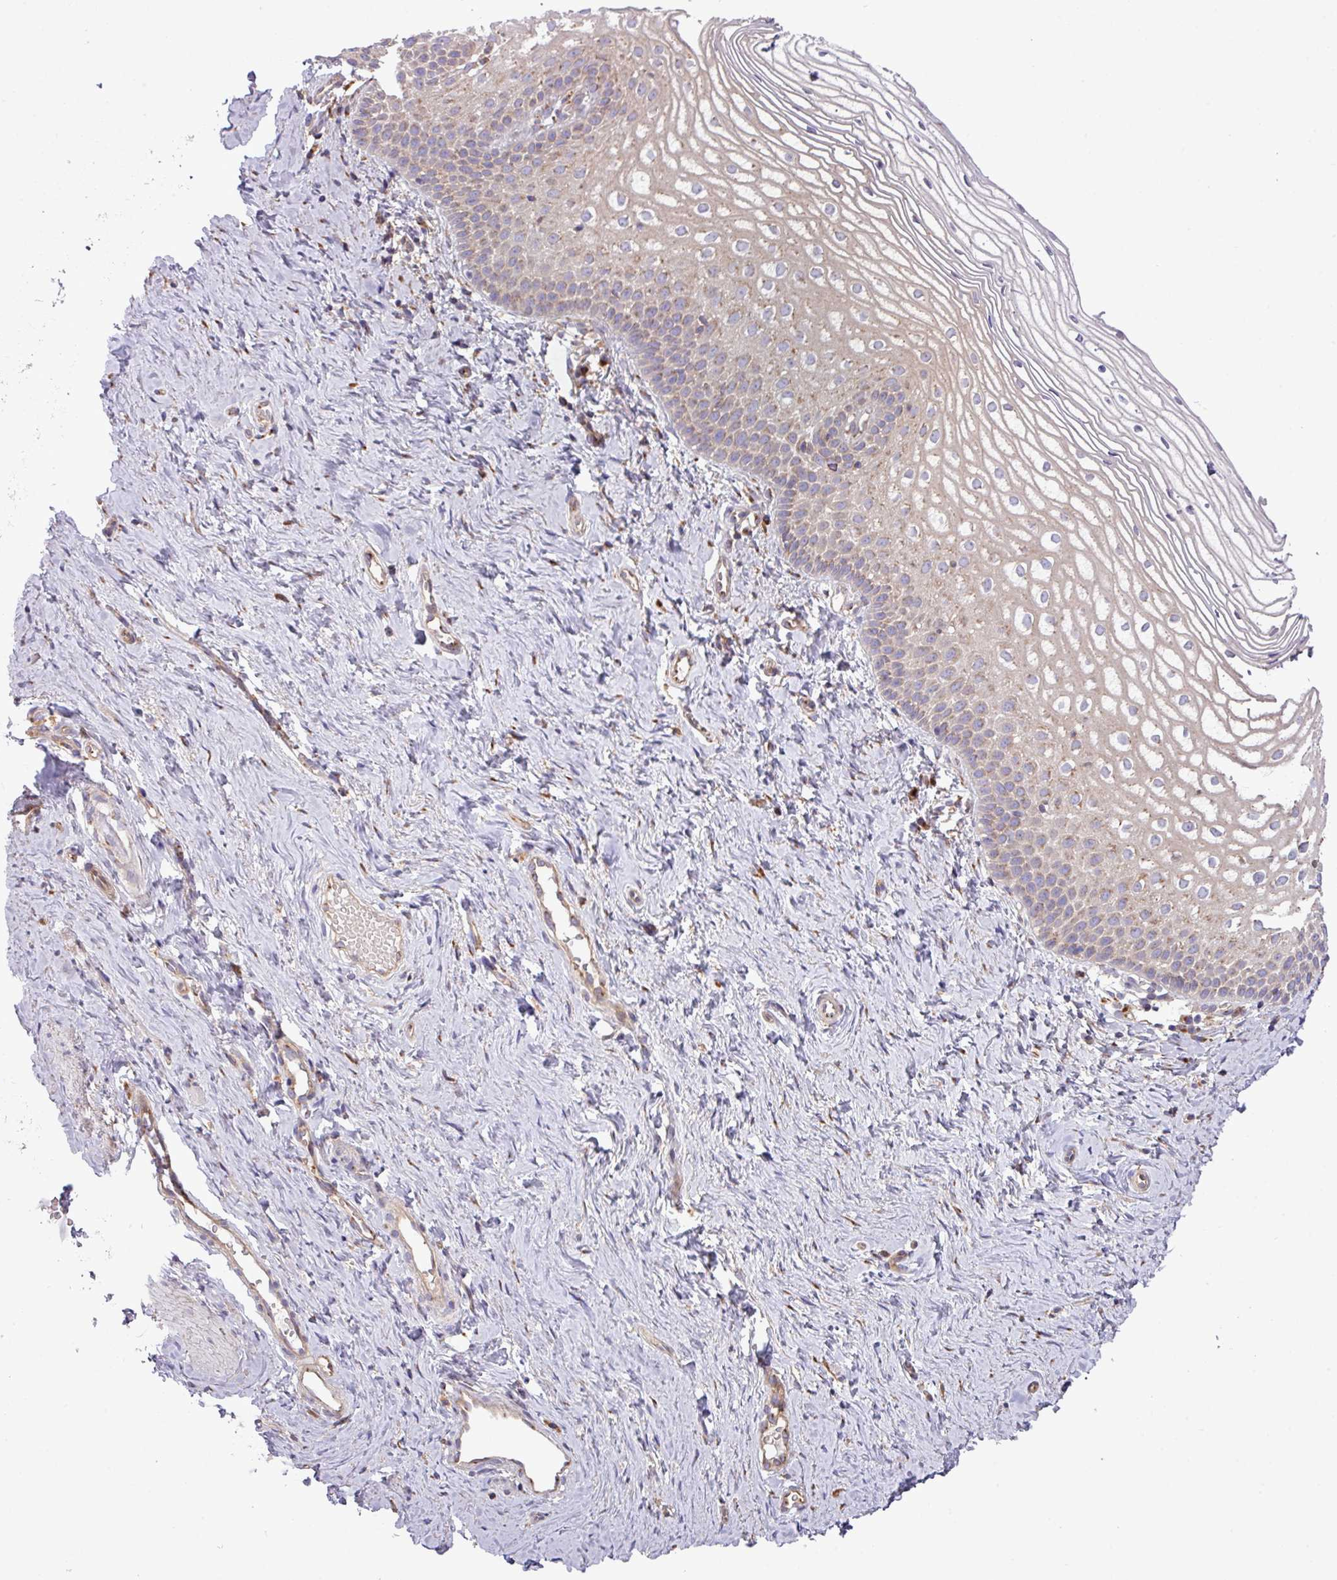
{"staining": {"intensity": "weak", "quantity": "25%-75%", "location": "cytoplasmic/membranous"}, "tissue": "vagina", "cell_type": "Squamous epithelial cells", "image_type": "normal", "snomed": [{"axis": "morphology", "description": "Normal tissue, NOS"}, {"axis": "topography", "description": "Vagina"}], "caption": "An image of vagina stained for a protein demonstrates weak cytoplasmic/membranous brown staining in squamous epithelial cells. The protein is stained brown, and the nuclei are stained in blue (DAB IHC with brightfield microscopy, high magnification).", "gene": "RAB19", "patient": {"sex": "female", "age": 56}}